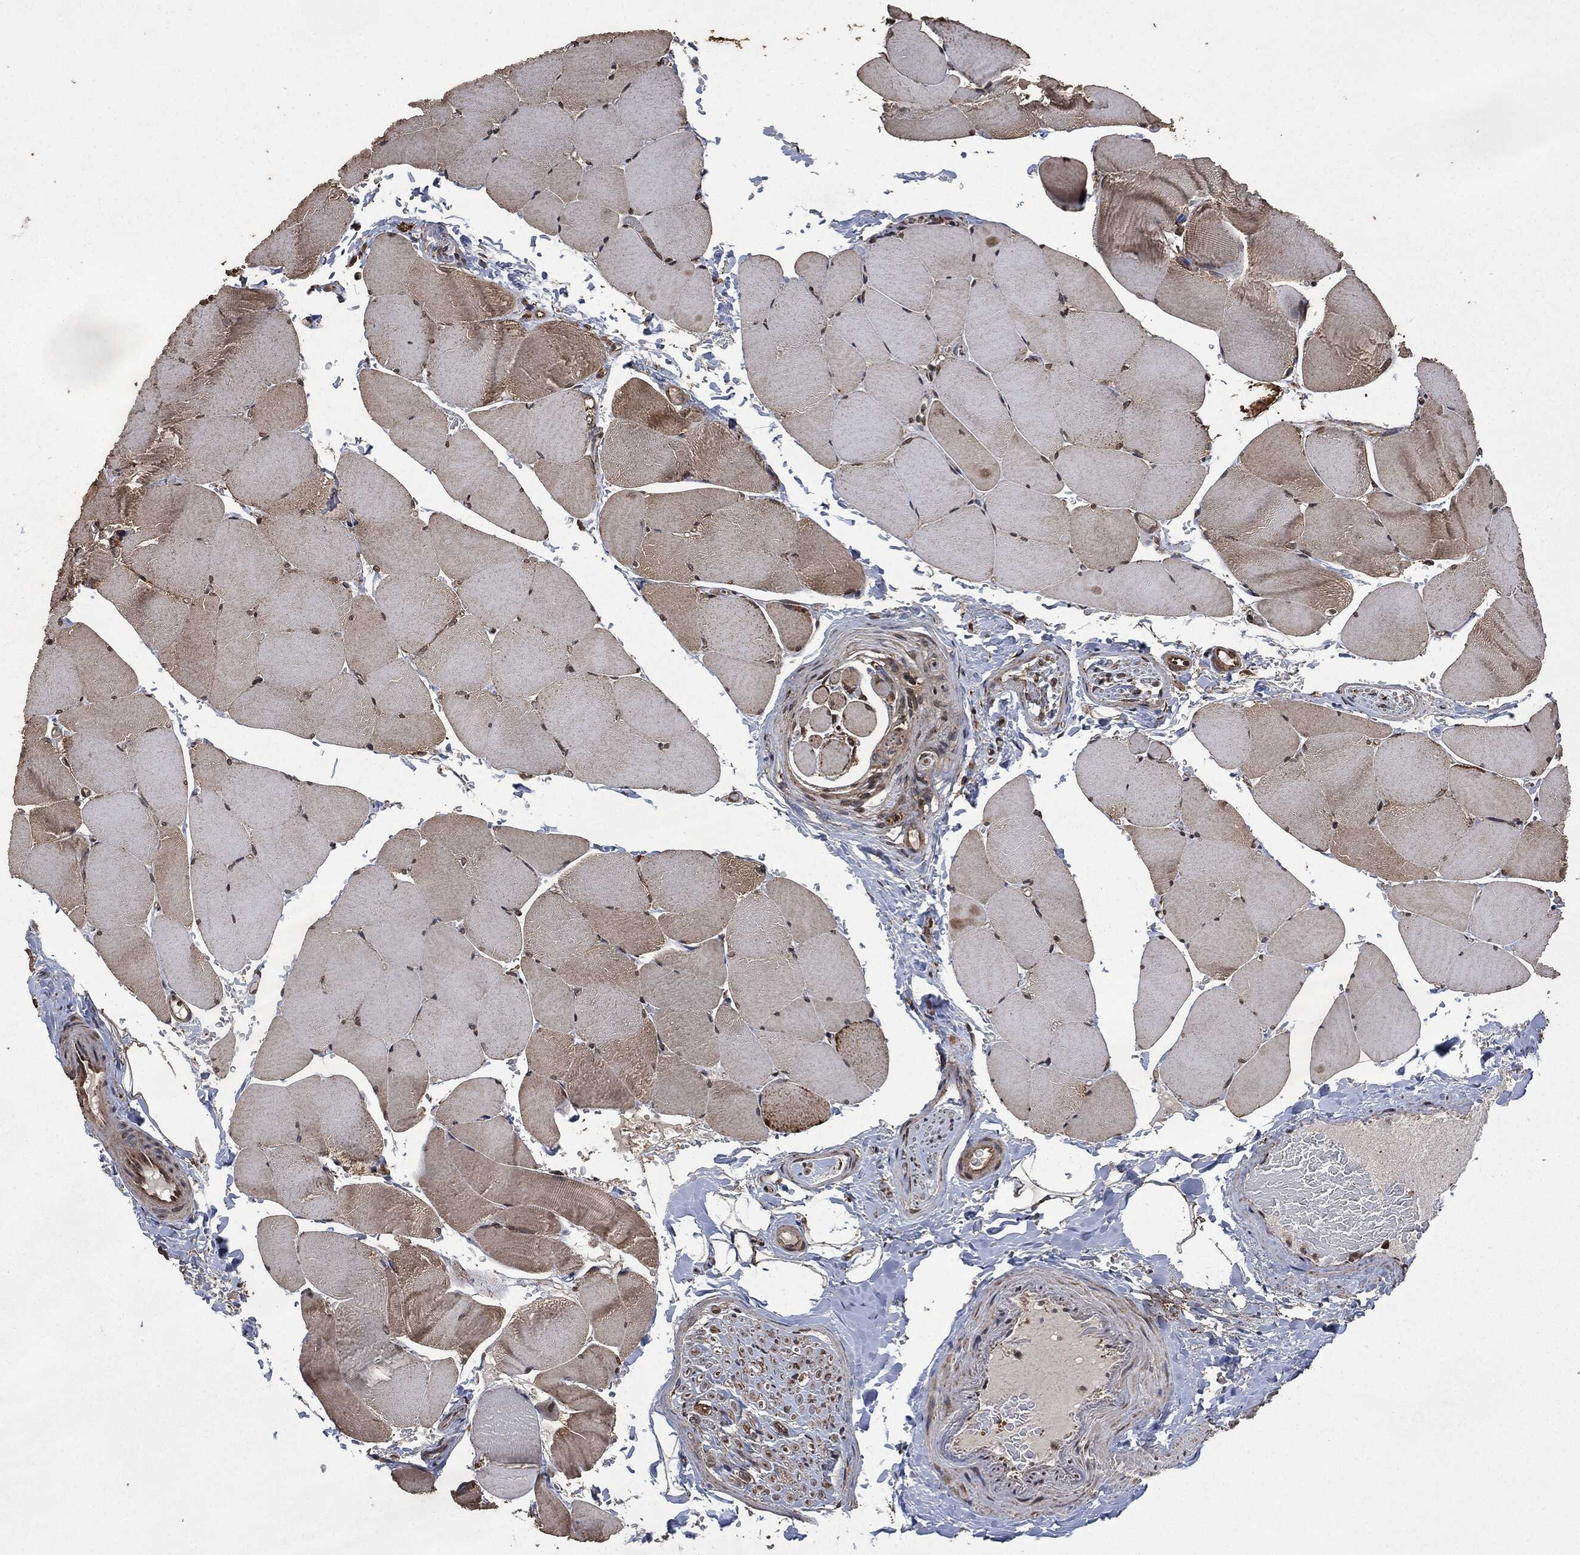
{"staining": {"intensity": "moderate", "quantity": "<25%", "location": "cytoplasmic/membranous"}, "tissue": "skeletal muscle", "cell_type": "Myocytes", "image_type": "normal", "snomed": [{"axis": "morphology", "description": "Normal tissue, NOS"}, {"axis": "topography", "description": "Skeletal muscle"}], "caption": "Brown immunohistochemical staining in unremarkable skeletal muscle demonstrates moderate cytoplasmic/membranous positivity in about <25% of myocytes. The staining was performed using DAB (3,3'-diaminobenzidine) to visualize the protein expression in brown, while the nuclei were stained in blue with hematoxylin (Magnification: 20x).", "gene": "LIG3", "patient": {"sex": "female", "age": 37}}